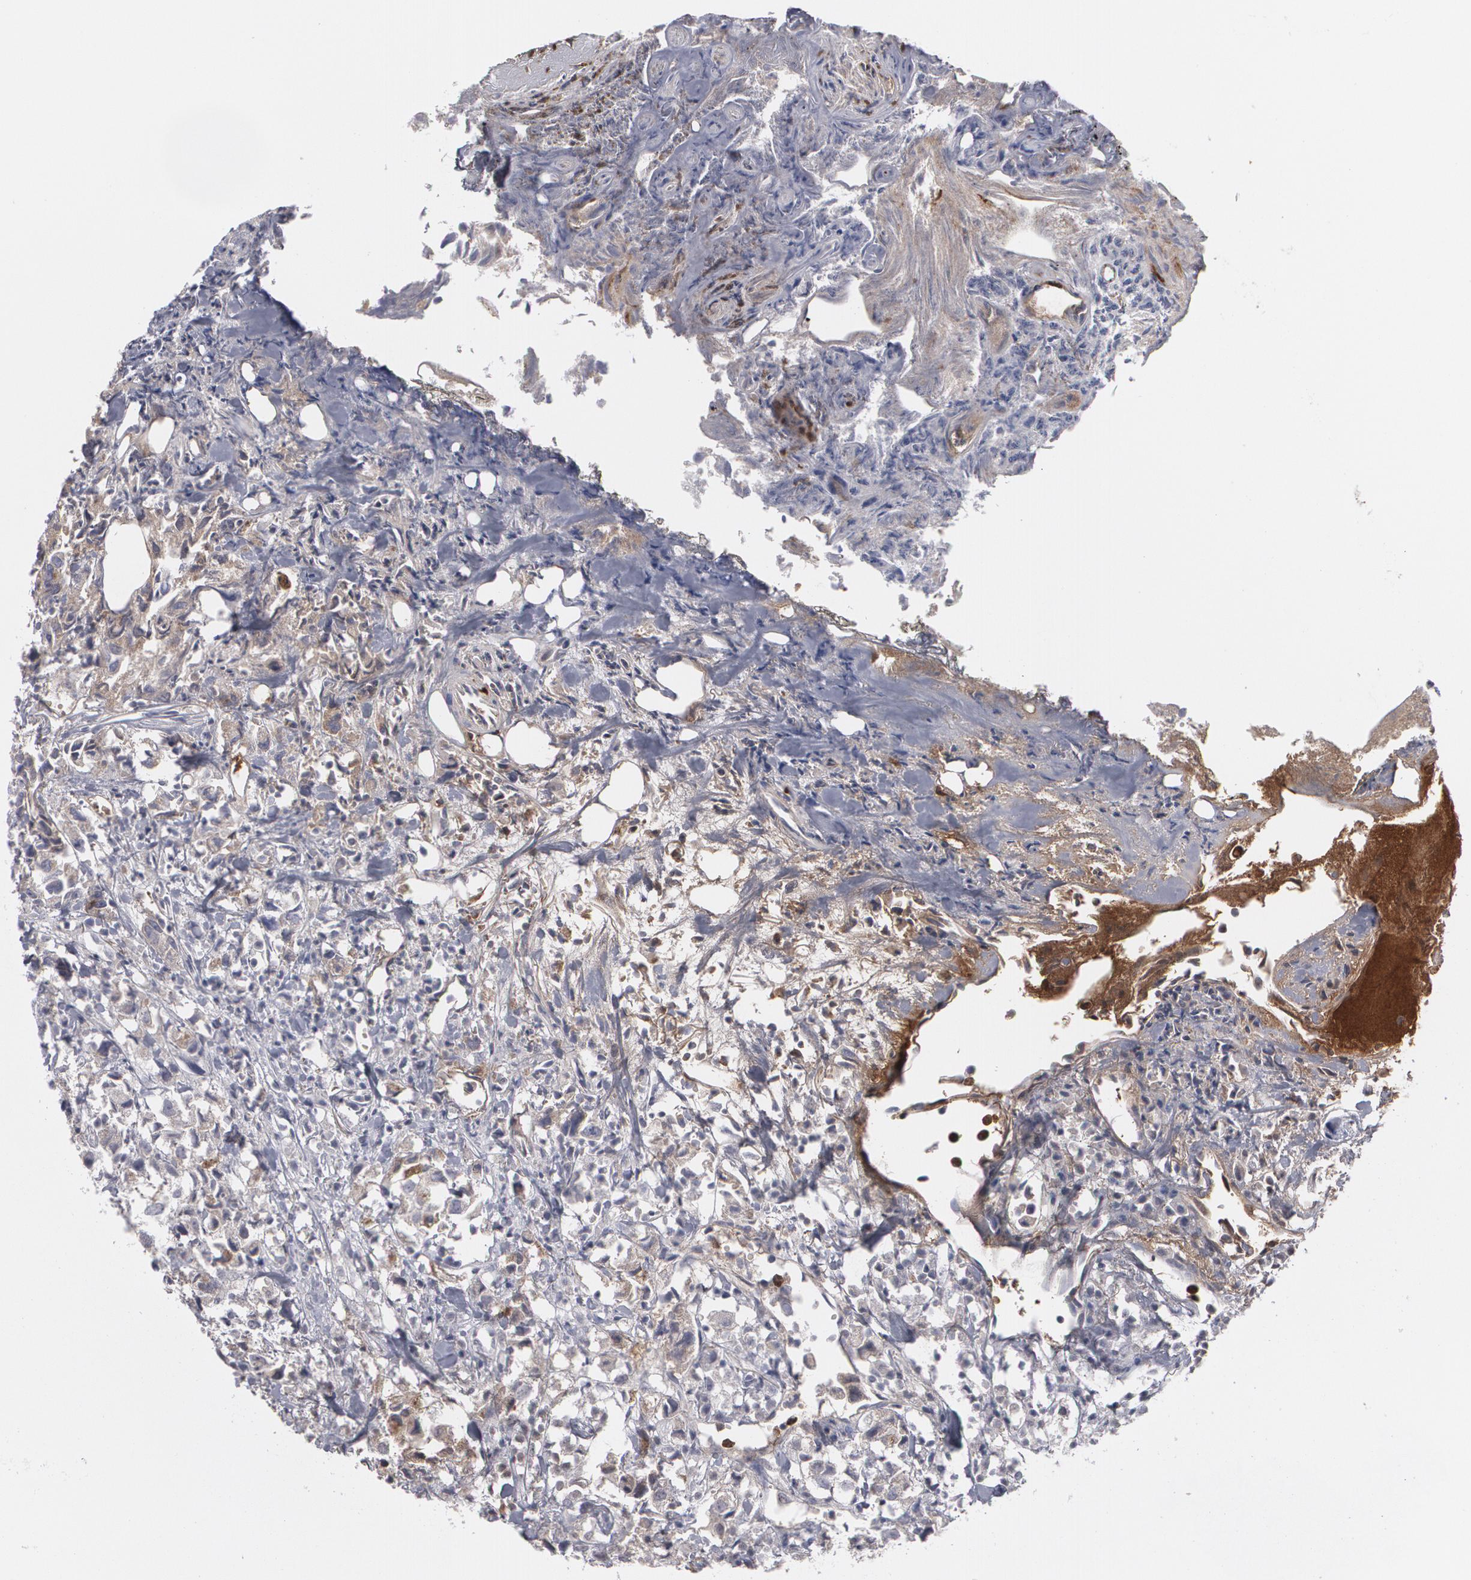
{"staining": {"intensity": "weak", "quantity": "<25%", "location": "nuclear"}, "tissue": "urothelial cancer", "cell_type": "Tumor cells", "image_type": "cancer", "snomed": [{"axis": "morphology", "description": "Urothelial carcinoma, High grade"}, {"axis": "topography", "description": "Urinary bladder"}], "caption": "There is no significant positivity in tumor cells of high-grade urothelial carcinoma.", "gene": "LRG1", "patient": {"sex": "female", "age": 75}}